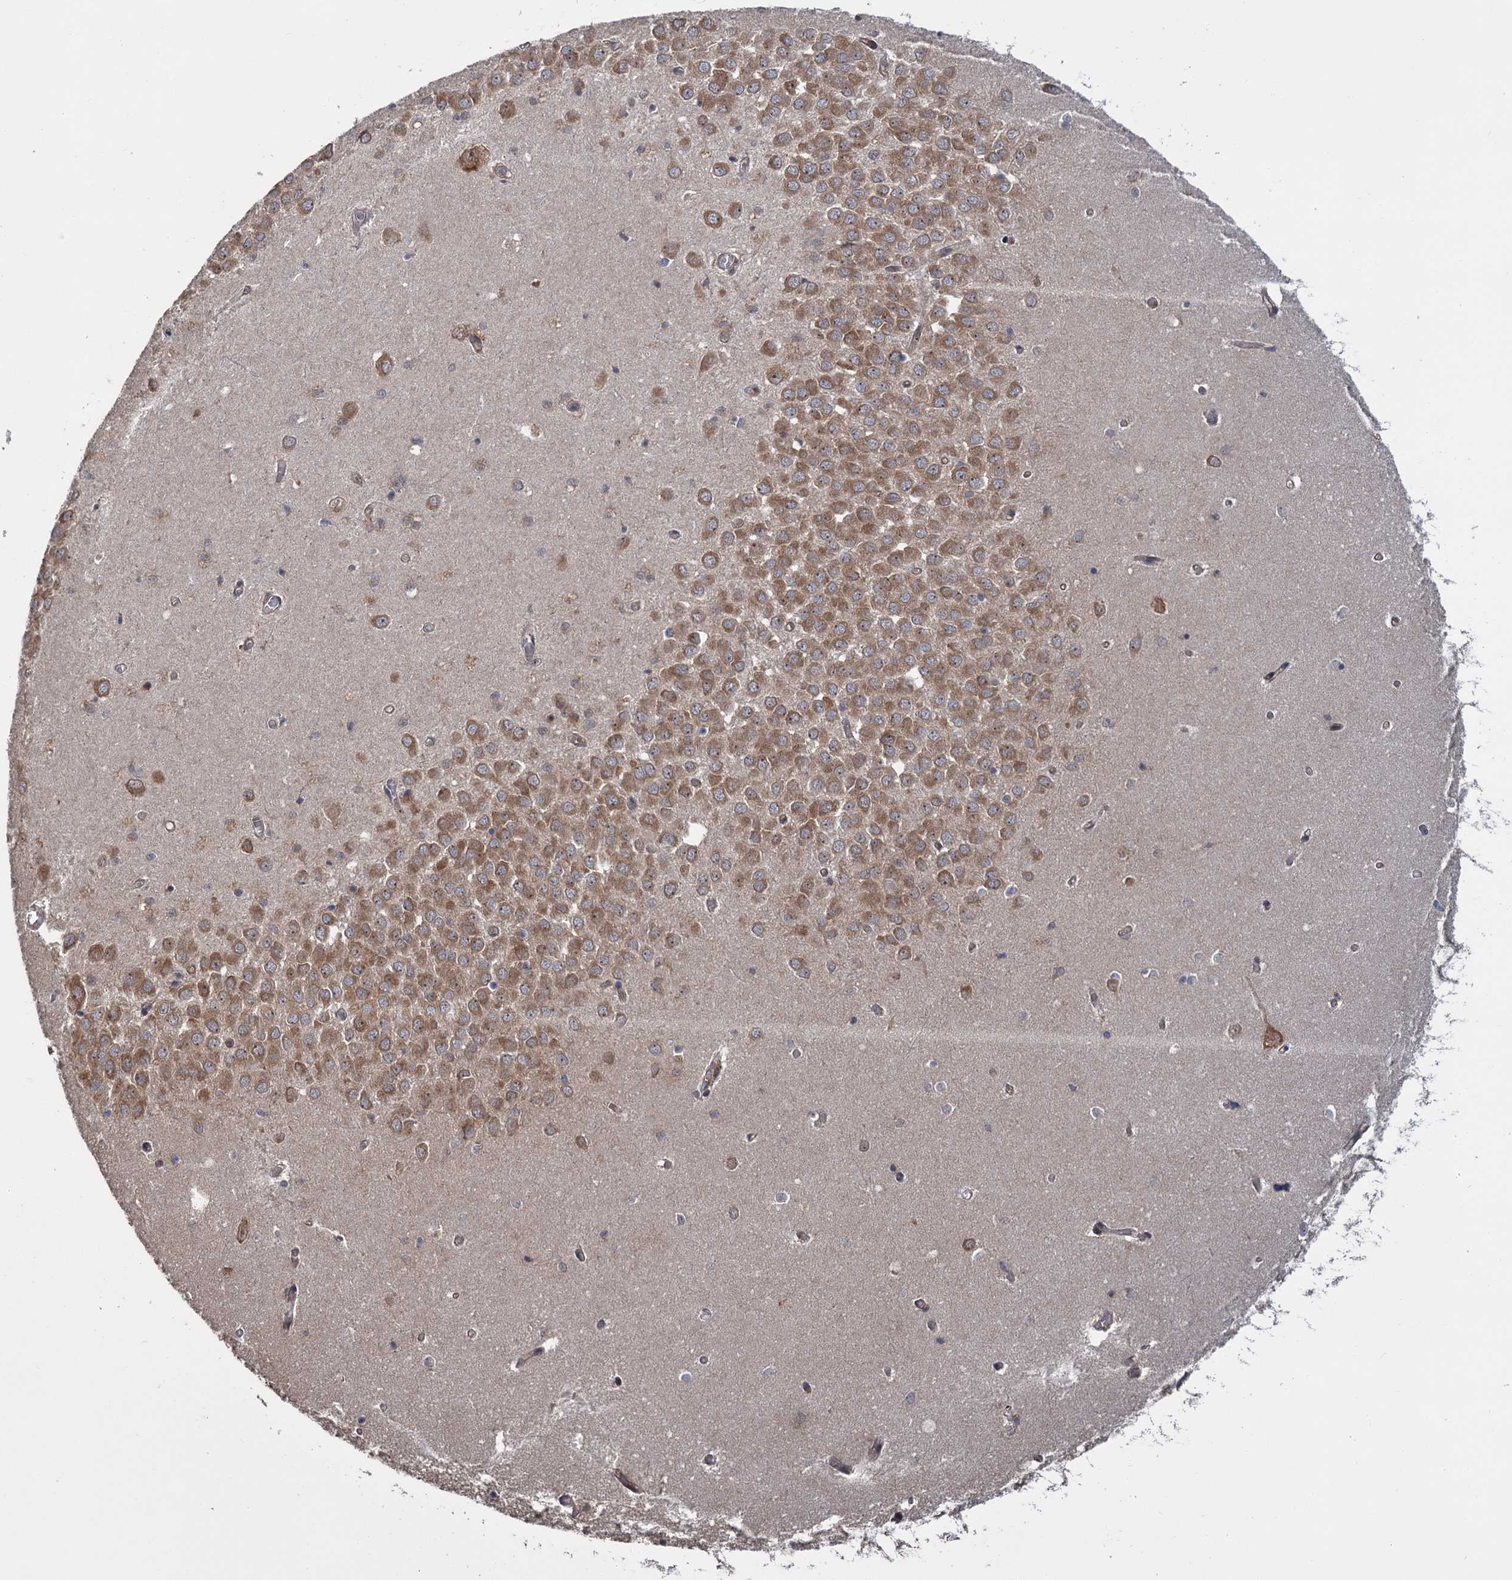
{"staining": {"intensity": "weak", "quantity": "<25%", "location": "cytoplasmic/membranous"}, "tissue": "hippocampus", "cell_type": "Glial cells", "image_type": "normal", "snomed": [{"axis": "morphology", "description": "Normal tissue, NOS"}, {"axis": "topography", "description": "Hippocampus"}], "caption": "IHC photomicrograph of unremarkable hippocampus: human hippocampus stained with DAB (3,3'-diaminobenzidine) demonstrates no significant protein staining in glial cells. Nuclei are stained in blue.", "gene": "KANSL2", "patient": {"sex": "male", "age": 70}}